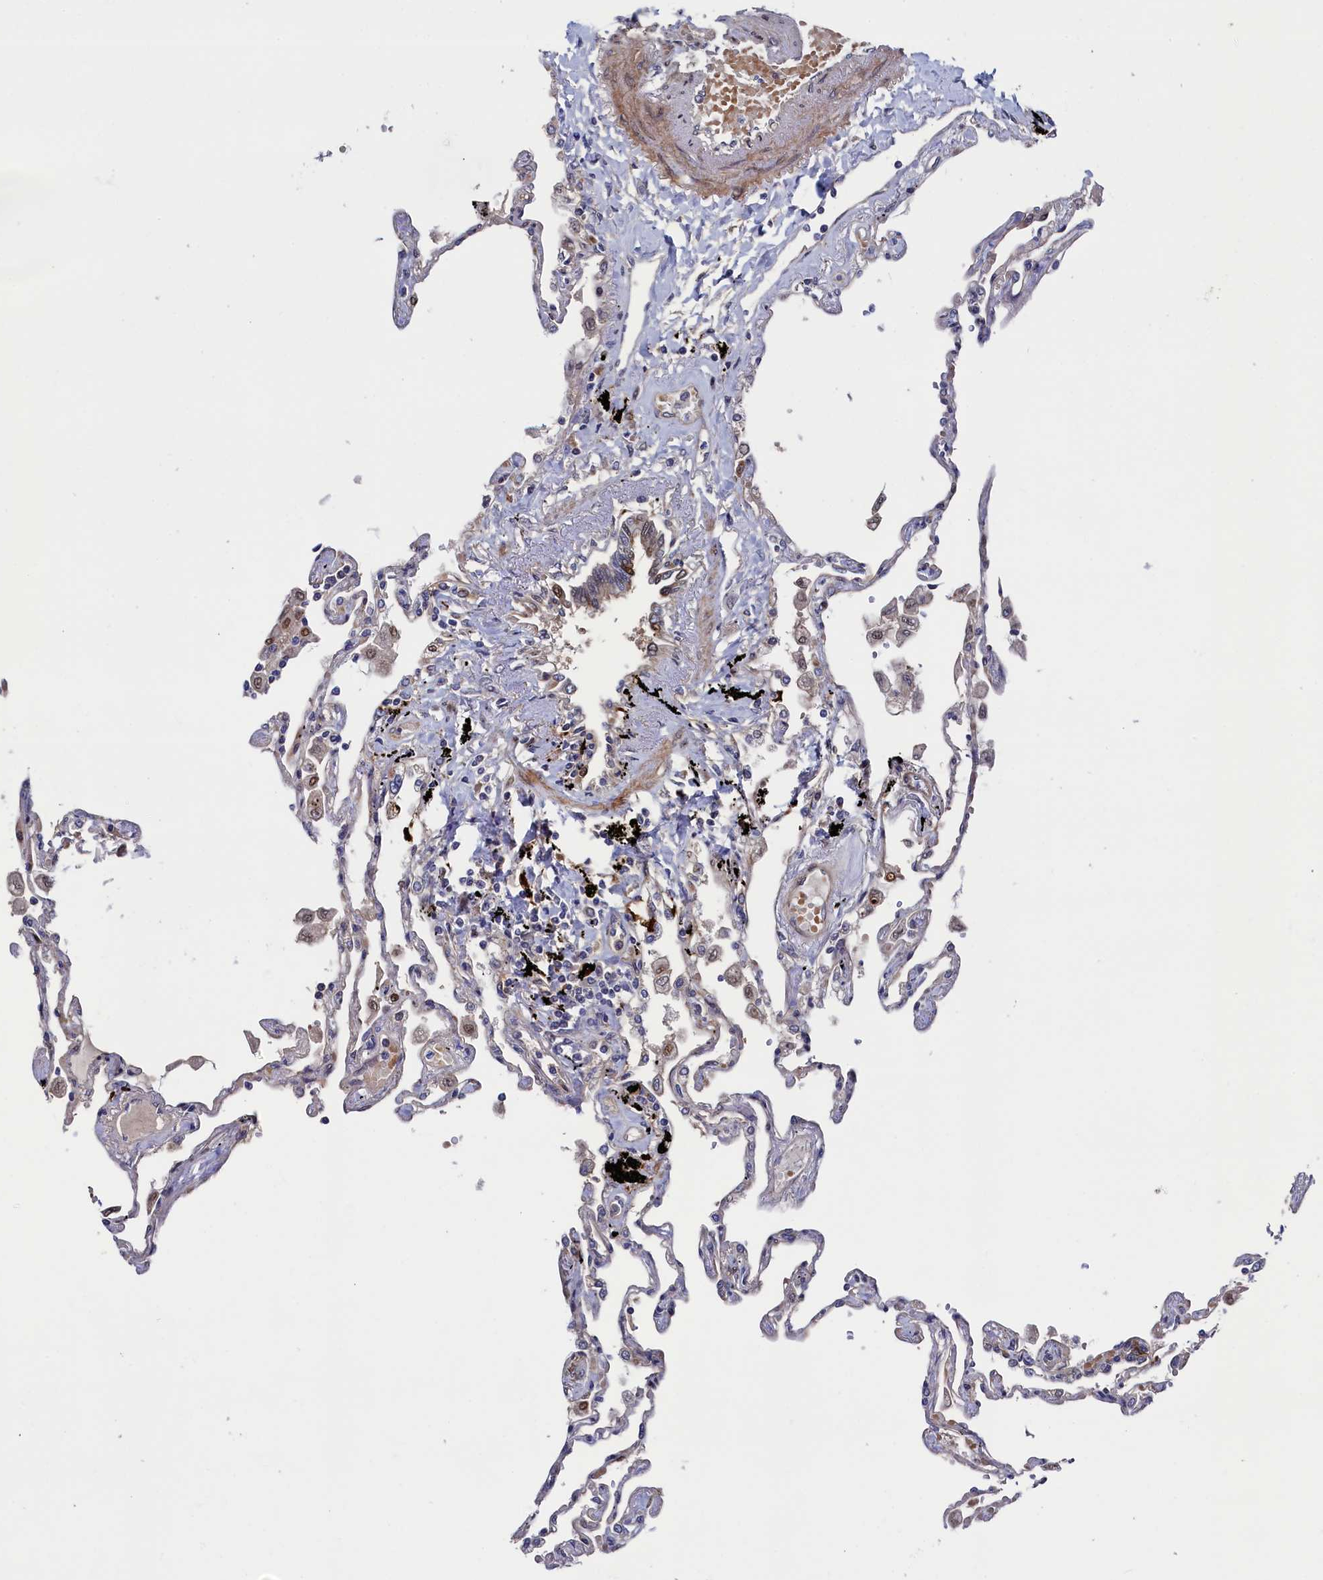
{"staining": {"intensity": "weak", "quantity": "25%-75%", "location": "cytoplasmic/membranous"}, "tissue": "lung", "cell_type": "Alveolar cells", "image_type": "normal", "snomed": [{"axis": "morphology", "description": "Normal tissue, NOS"}, {"axis": "topography", "description": "Lung"}], "caption": "DAB immunohistochemical staining of unremarkable human lung demonstrates weak cytoplasmic/membranous protein positivity in about 25%-75% of alveolar cells. The protein of interest is shown in brown color, while the nuclei are stained blue.", "gene": "ZNF891", "patient": {"sex": "female", "age": 67}}